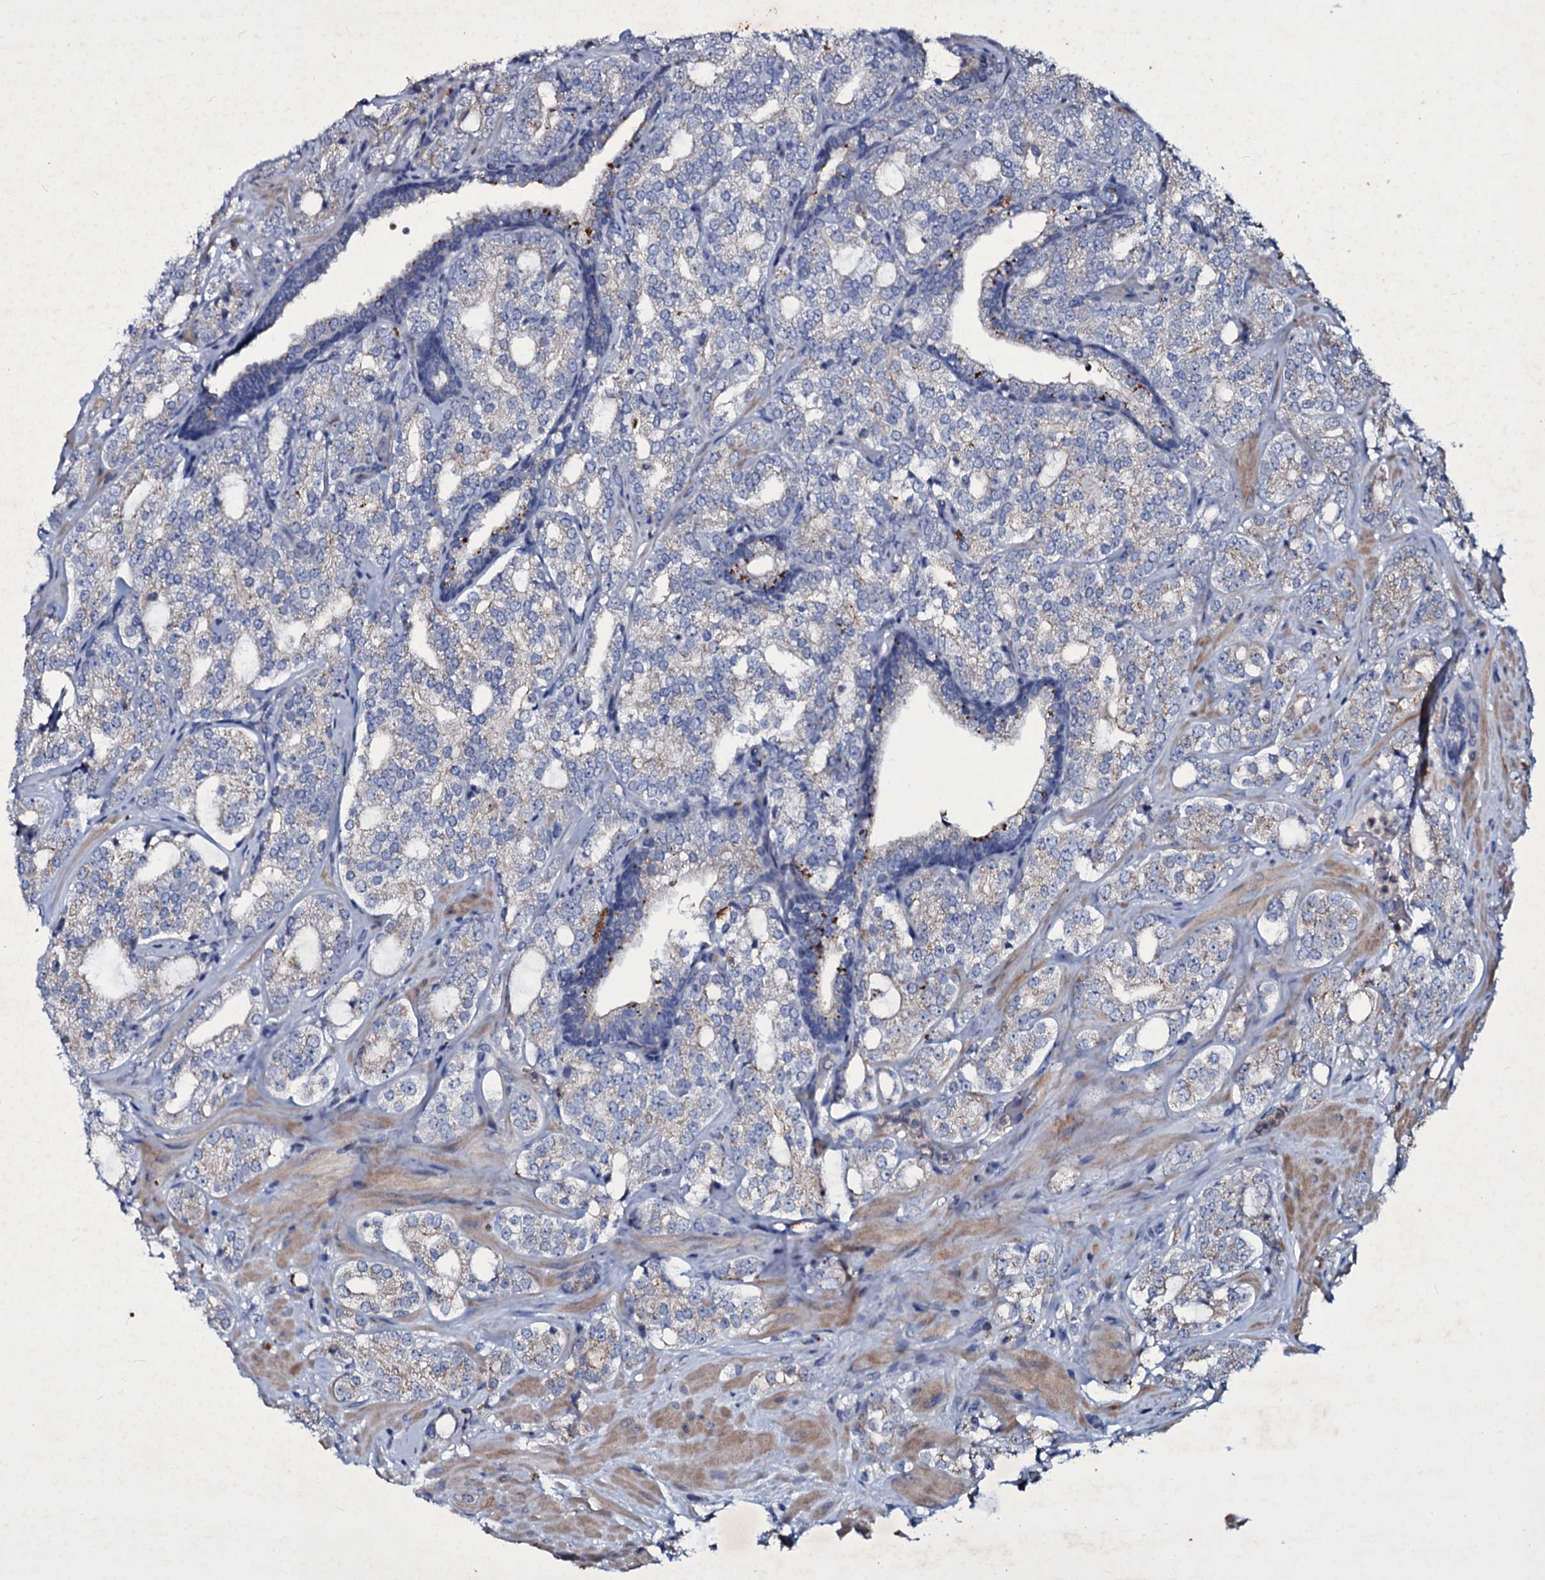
{"staining": {"intensity": "negative", "quantity": "none", "location": "none"}, "tissue": "prostate cancer", "cell_type": "Tumor cells", "image_type": "cancer", "snomed": [{"axis": "morphology", "description": "Adenocarcinoma, High grade"}, {"axis": "topography", "description": "Prostate"}], "caption": "Tumor cells are negative for protein expression in human prostate cancer (high-grade adenocarcinoma).", "gene": "SELENOT", "patient": {"sex": "male", "age": 64}}